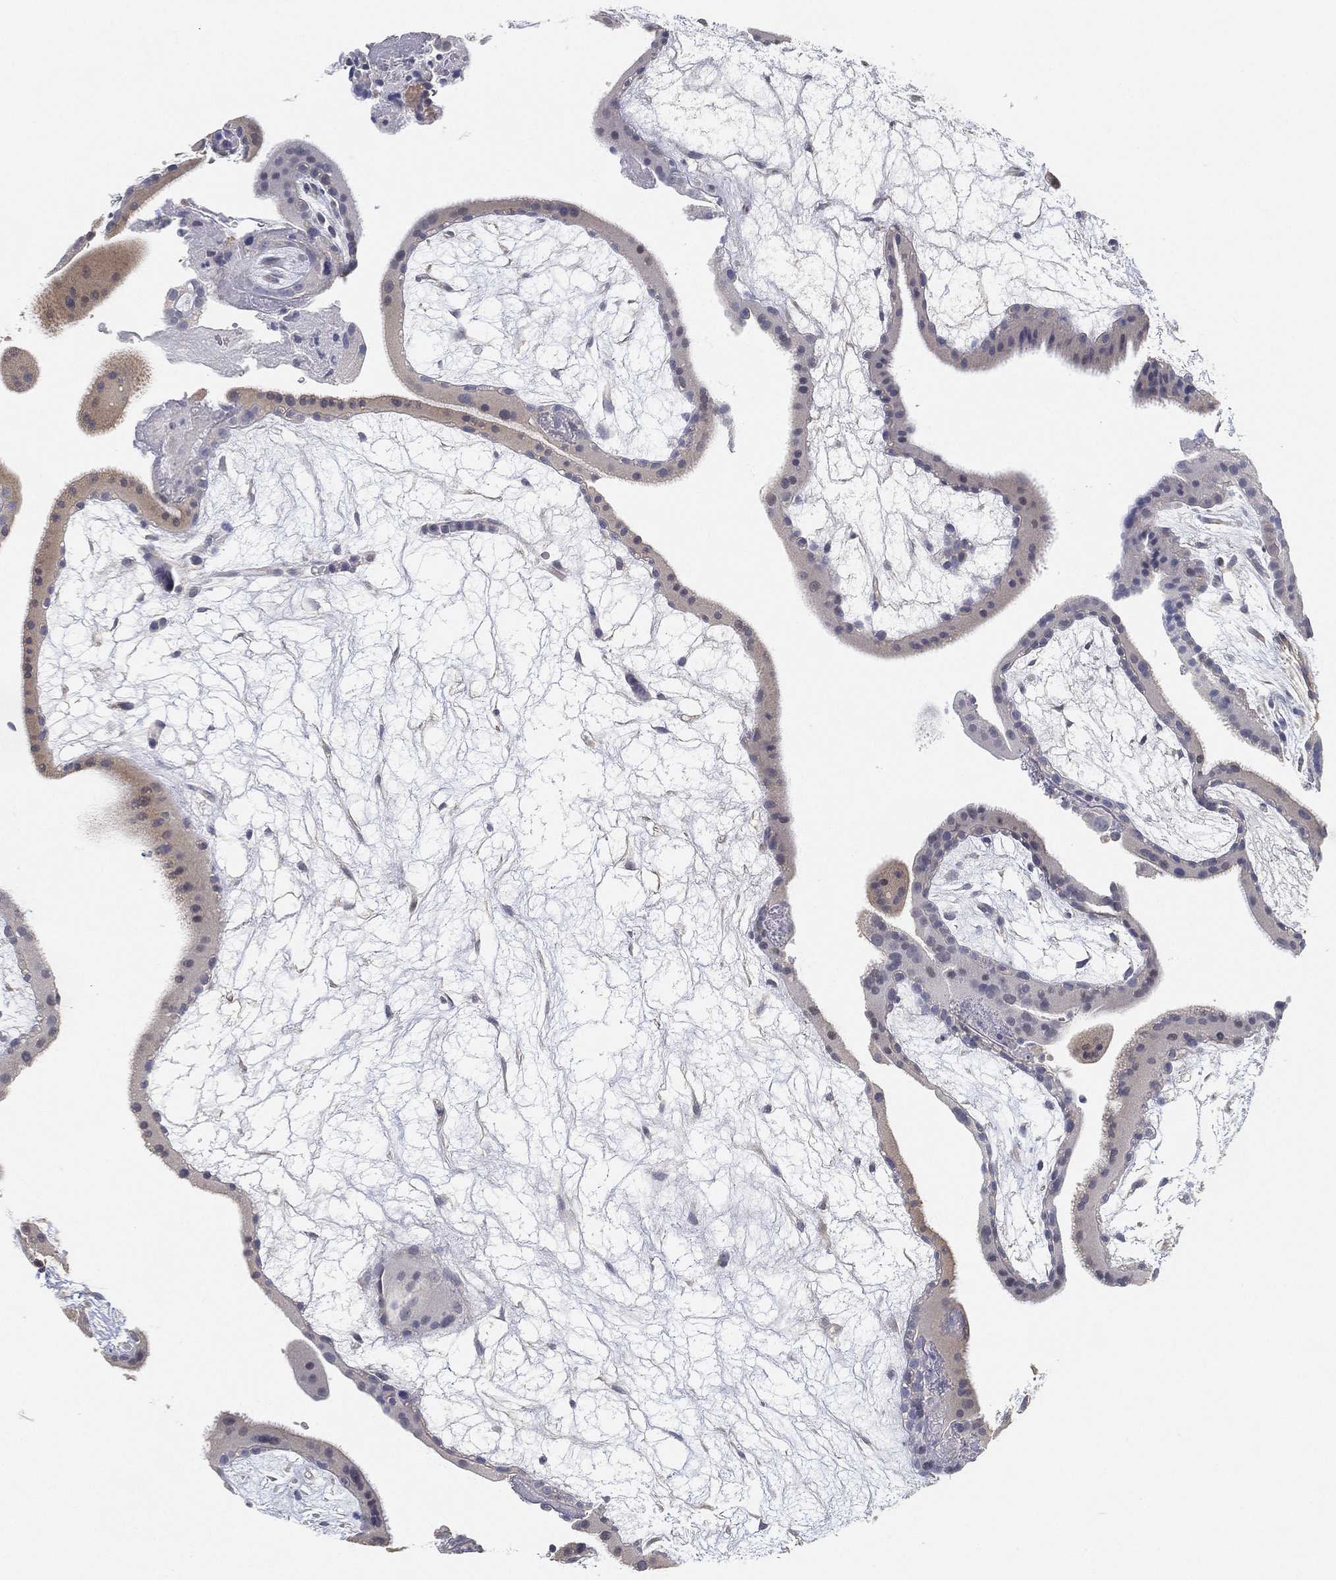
{"staining": {"intensity": "negative", "quantity": "none", "location": "none"}, "tissue": "placenta", "cell_type": "Decidual cells", "image_type": "normal", "snomed": [{"axis": "morphology", "description": "Normal tissue, NOS"}, {"axis": "topography", "description": "Placenta"}], "caption": "IHC image of benign human placenta stained for a protein (brown), which exhibits no positivity in decidual cells.", "gene": "GPR61", "patient": {"sex": "female", "age": 19}}